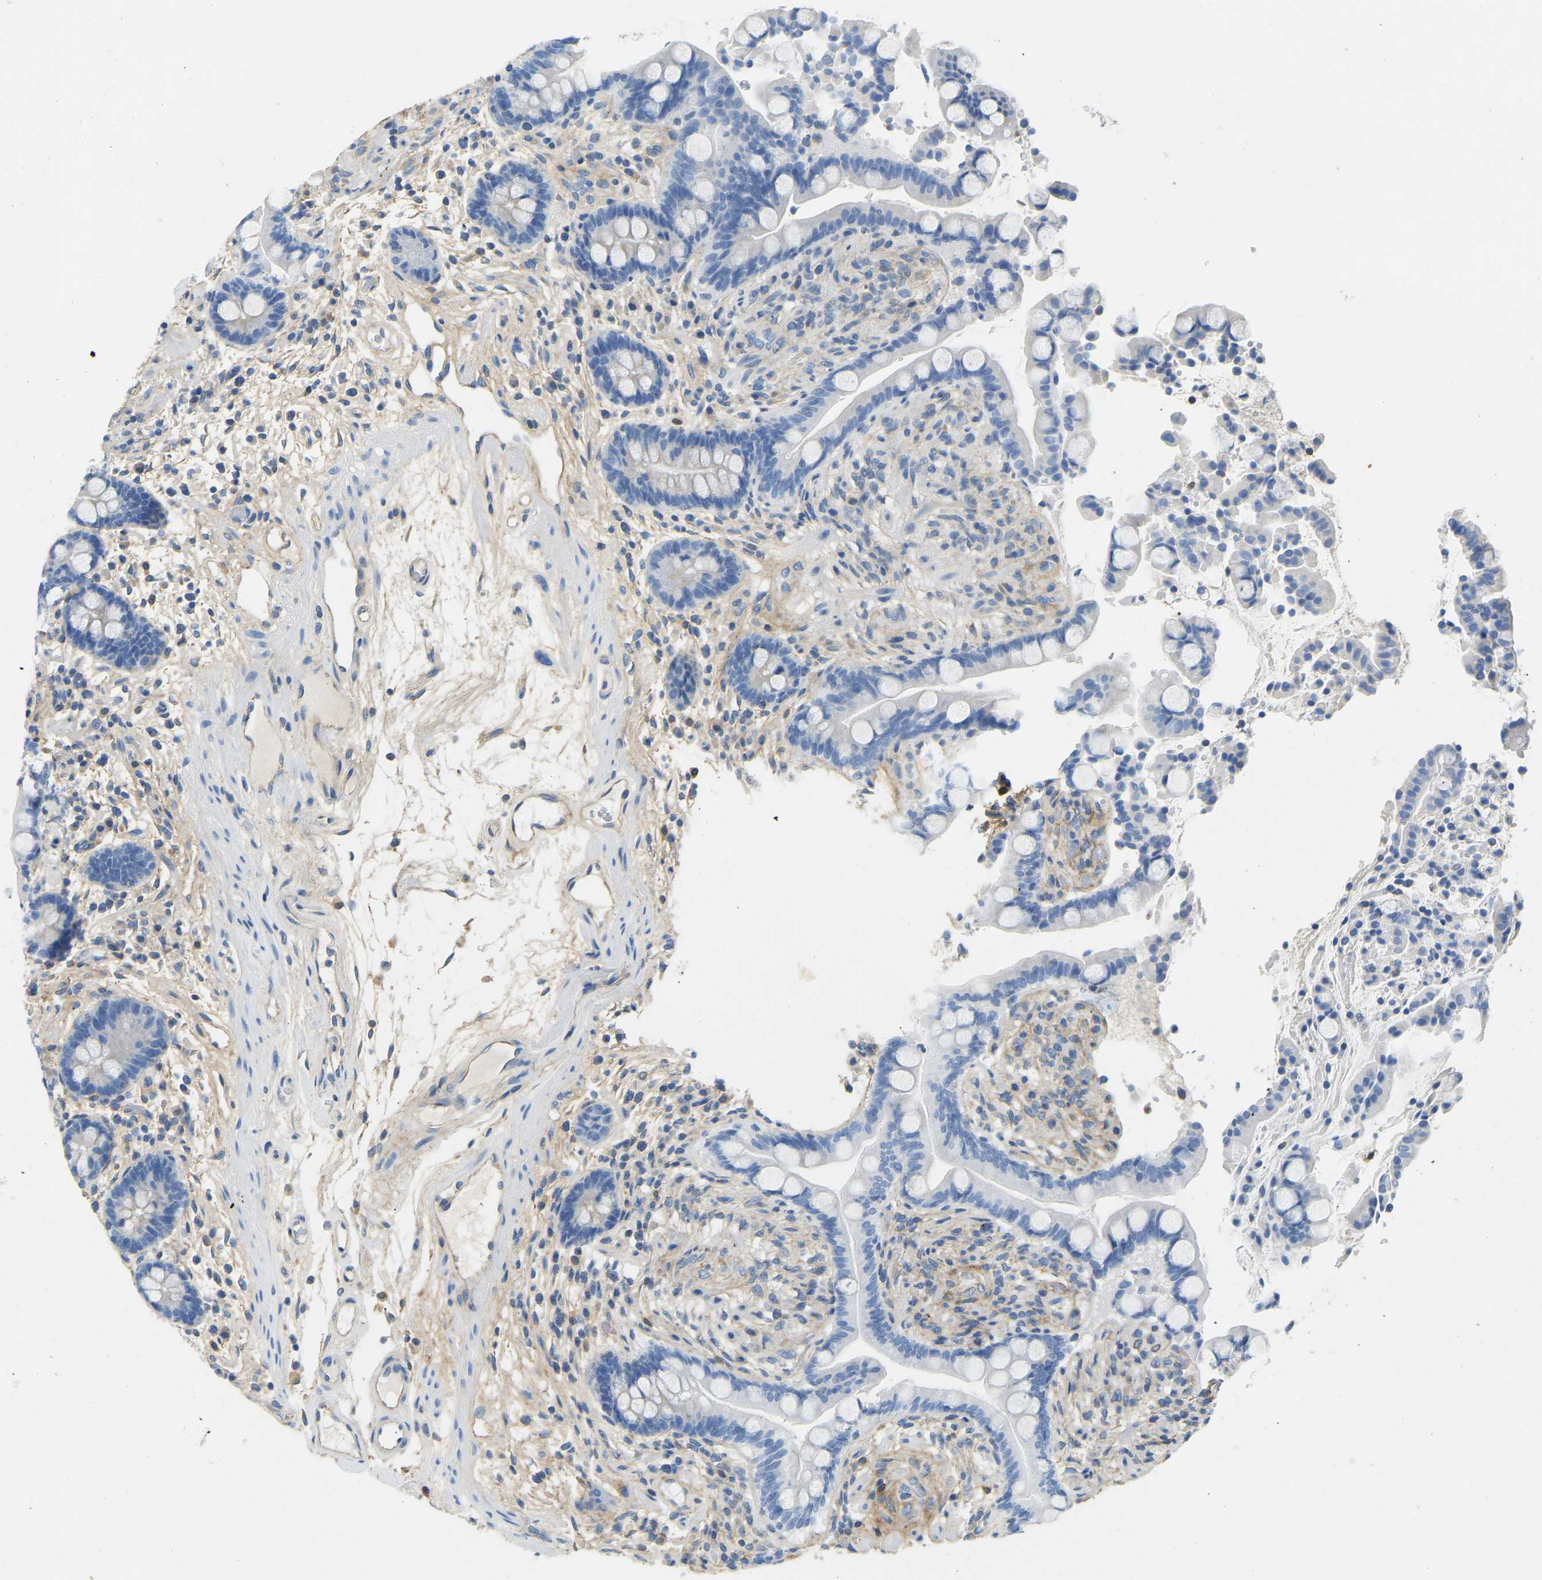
{"staining": {"intensity": "weak", "quantity": ">75%", "location": "cytoplasmic/membranous"}, "tissue": "colon", "cell_type": "Endothelial cells", "image_type": "normal", "snomed": [{"axis": "morphology", "description": "Normal tissue, NOS"}, {"axis": "topography", "description": "Colon"}], "caption": "Human colon stained with a brown dye shows weak cytoplasmic/membranous positive expression in approximately >75% of endothelial cells.", "gene": "TECTA", "patient": {"sex": "male", "age": 73}}